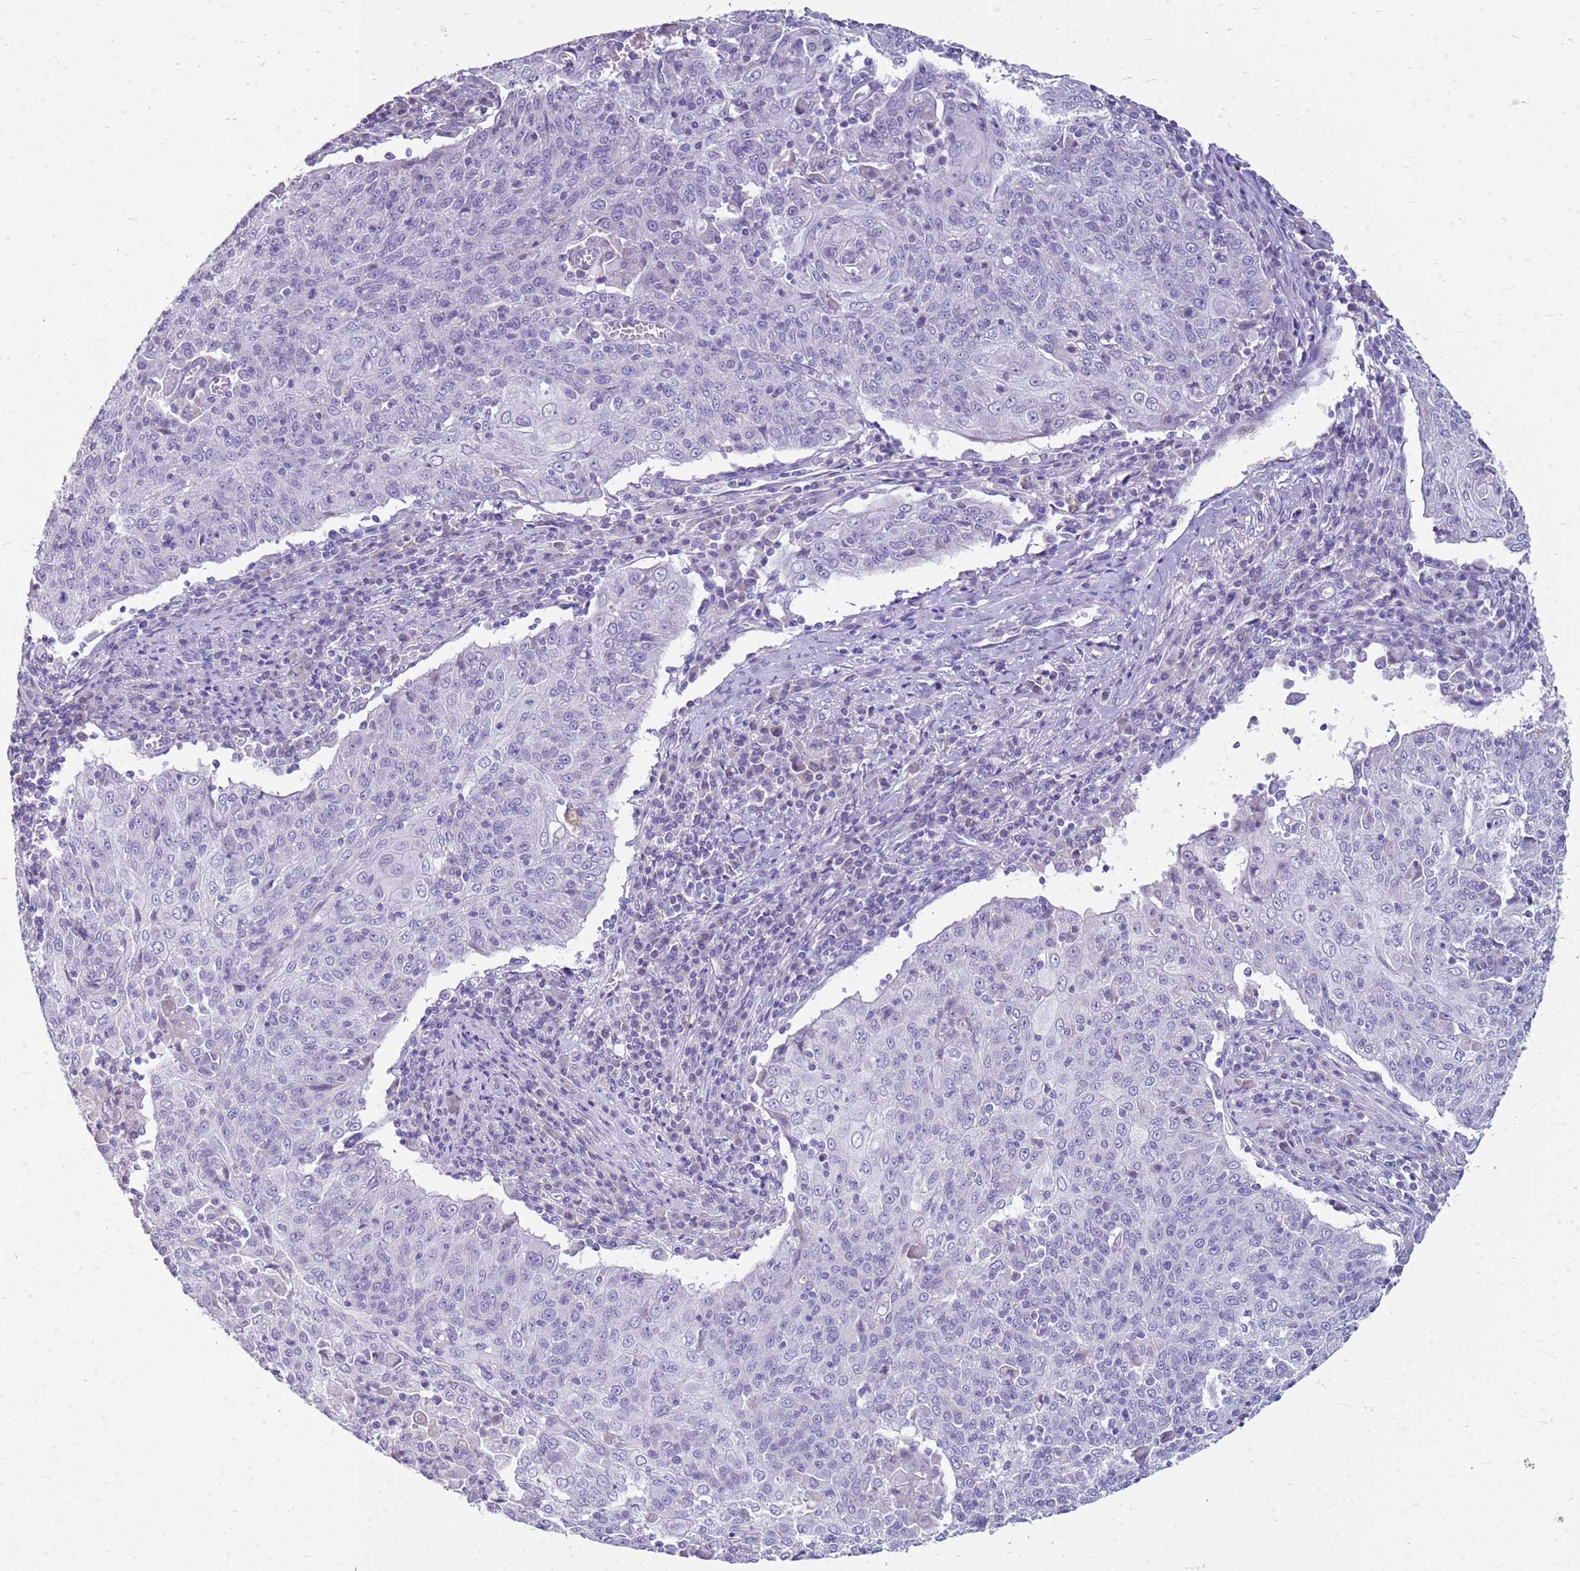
{"staining": {"intensity": "negative", "quantity": "none", "location": "none"}, "tissue": "cervical cancer", "cell_type": "Tumor cells", "image_type": "cancer", "snomed": [{"axis": "morphology", "description": "Squamous cell carcinoma, NOS"}, {"axis": "topography", "description": "Cervix"}], "caption": "Tumor cells show no significant expression in cervical squamous cell carcinoma.", "gene": "FABP2", "patient": {"sex": "female", "age": 48}}